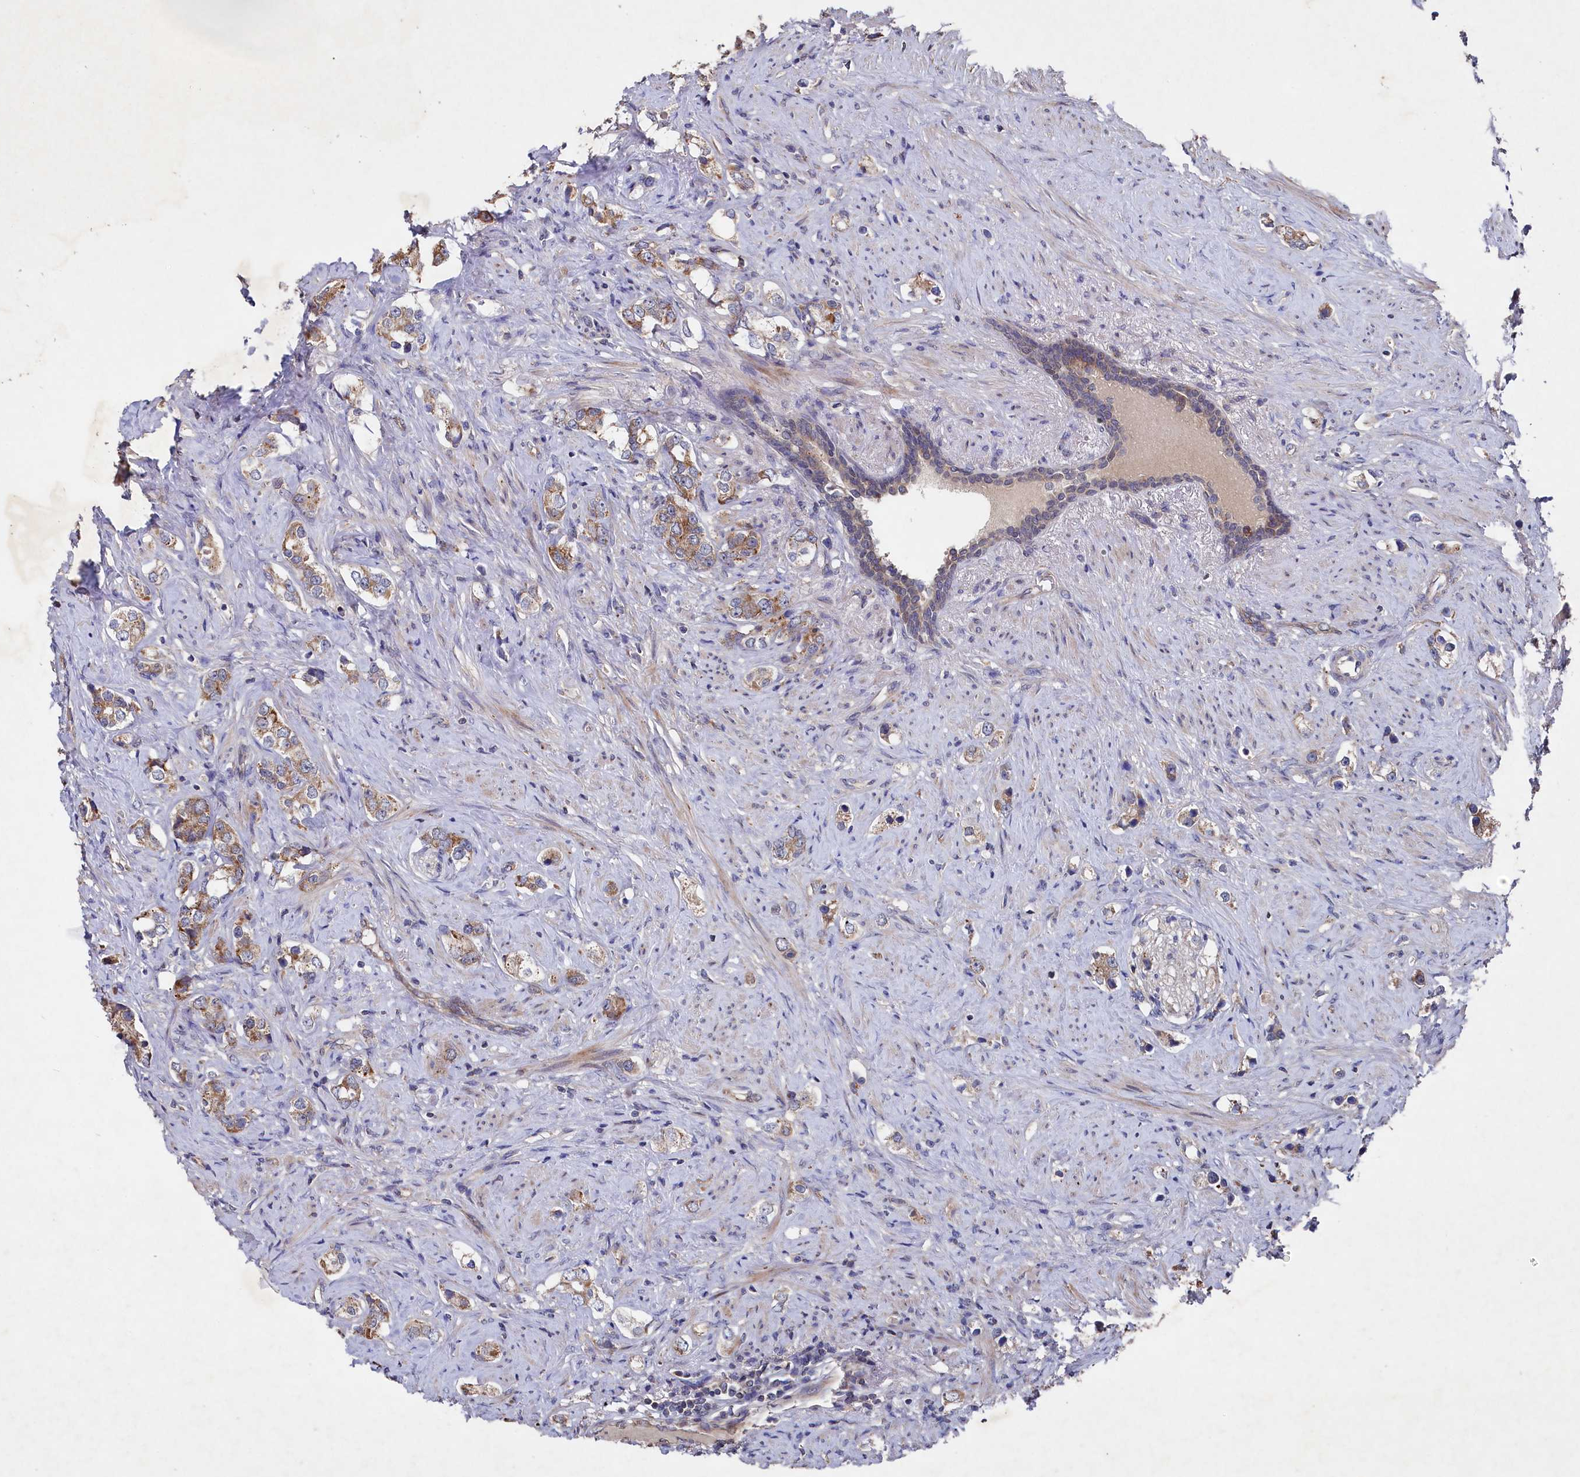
{"staining": {"intensity": "moderate", "quantity": "25%-75%", "location": "cytoplasmic/membranous"}, "tissue": "prostate cancer", "cell_type": "Tumor cells", "image_type": "cancer", "snomed": [{"axis": "morphology", "description": "Adenocarcinoma, High grade"}, {"axis": "topography", "description": "Prostate"}], "caption": "Adenocarcinoma (high-grade) (prostate) was stained to show a protein in brown. There is medium levels of moderate cytoplasmic/membranous positivity in approximately 25%-75% of tumor cells. The staining was performed using DAB, with brown indicating positive protein expression. Nuclei are stained blue with hematoxylin.", "gene": "SUPV3L1", "patient": {"sex": "male", "age": 63}}